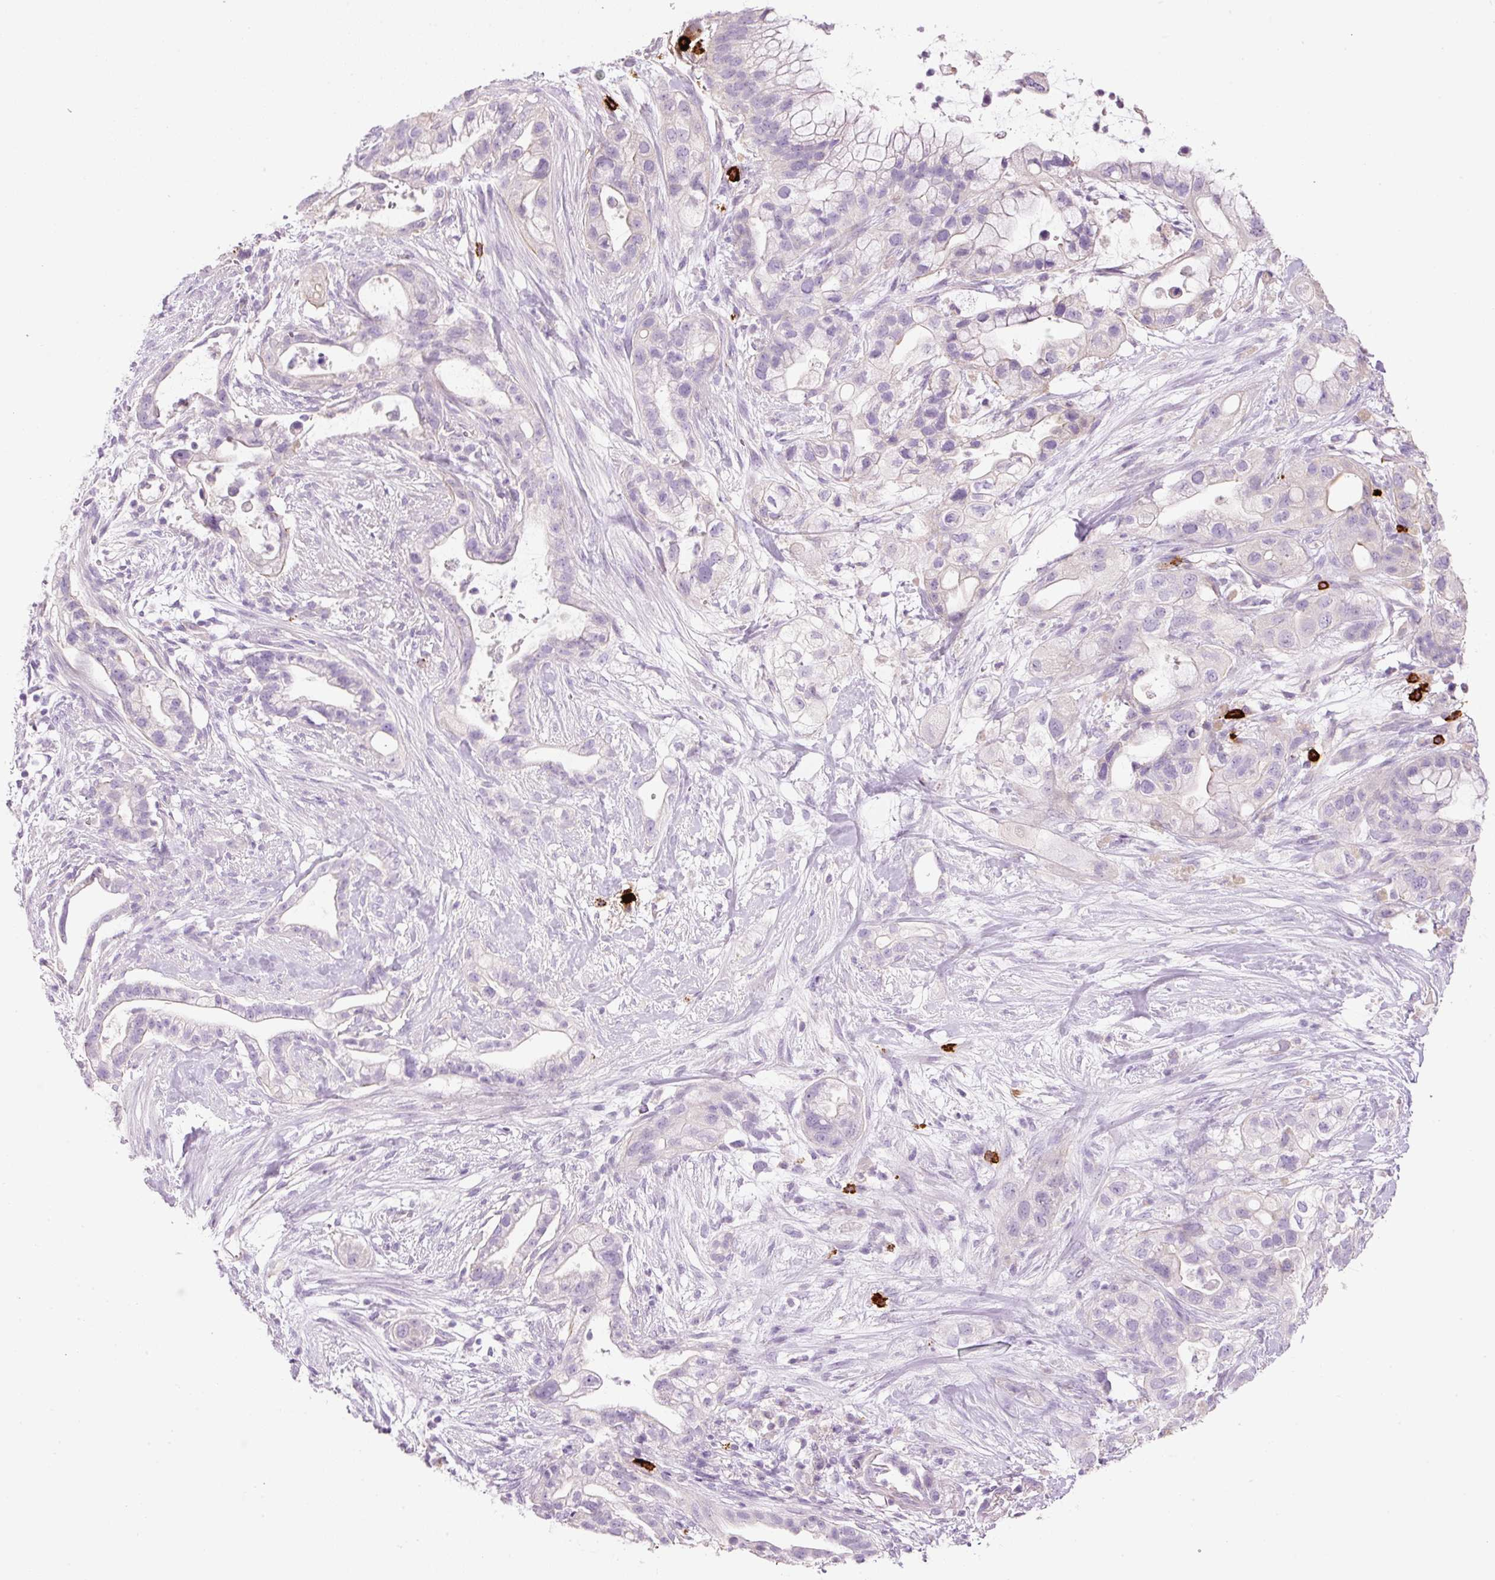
{"staining": {"intensity": "negative", "quantity": "none", "location": "none"}, "tissue": "pancreatic cancer", "cell_type": "Tumor cells", "image_type": "cancer", "snomed": [{"axis": "morphology", "description": "Adenocarcinoma, NOS"}, {"axis": "topography", "description": "Pancreas"}], "caption": "Tumor cells show no significant protein positivity in pancreatic adenocarcinoma. The staining was performed using DAB (3,3'-diaminobenzidine) to visualize the protein expression in brown, while the nuclei were stained in blue with hematoxylin (Magnification: 20x).", "gene": "CMA1", "patient": {"sex": "male", "age": 44}}